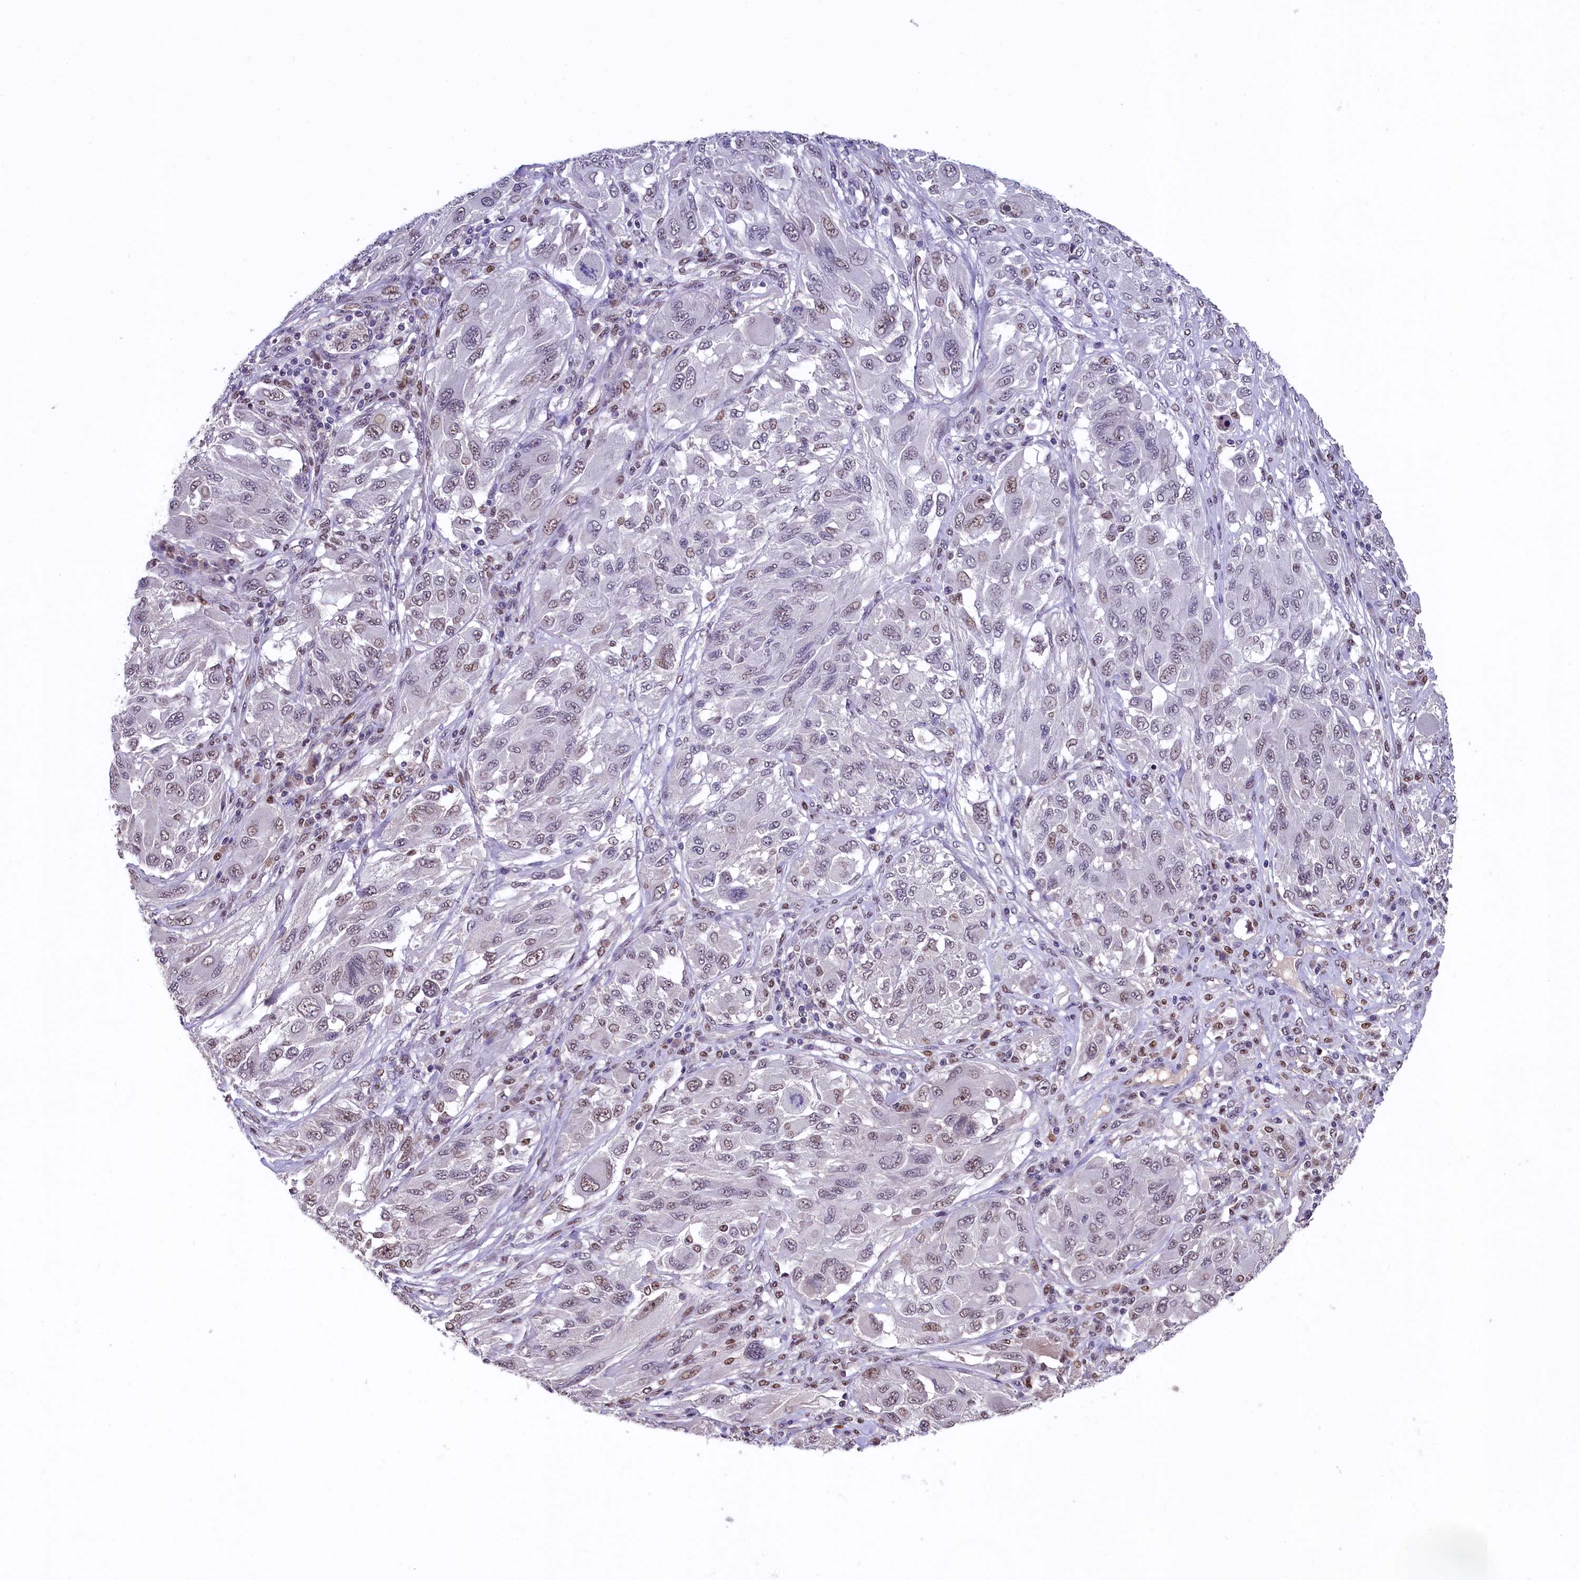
{"staining": {"intensity": "weak", "quantity": "25%-75%", "location": "nuclear"}, "tissue": "melanoma", "cell_type": "Tumor cells", "image_type": "cancer", "snomed": [{"axis": "morphology", "description": "Malignant melanoma, NOS"}, {"axis": "topography", "description": "Skin"}], "caption": "Melanoma stained with a brown dye shows weak nuclear positive expression in about 25%-75% of tumor cells.", "gene": "HECTD4", "patient": {"sex": "female", "age": 91}}